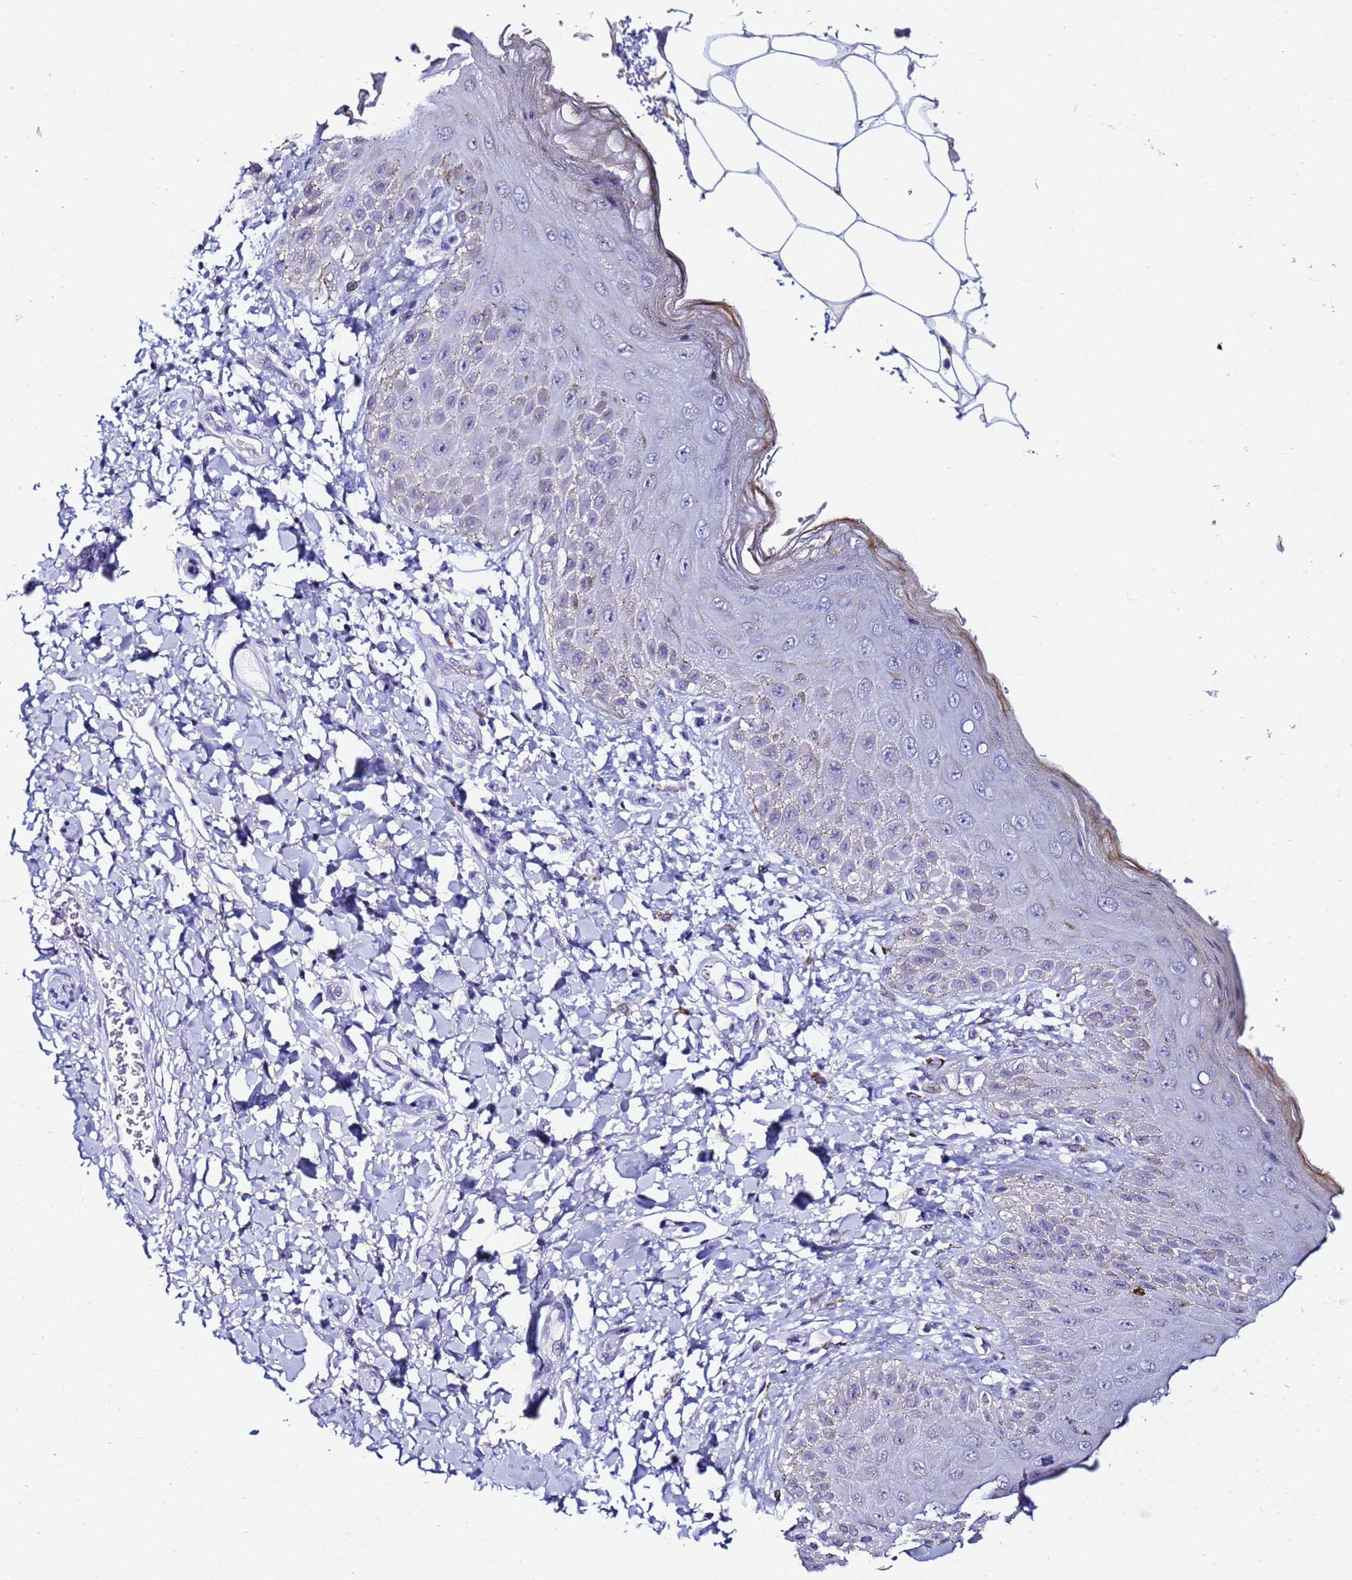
{"staining": {"intensity": "weak", "quantity": "<25%", "location": "nuclear"}, "tissue": "skin", "cell_type": "Epidermal cells", "image_type": "normal", "snomed": [{"axis": "morphology", "description": "Normal tissue, NOS"}, {"axis": "topography", "description": "Anal"}], "caption": "Photomicrograph shows no significant protein staining in epidermal cells of unremarkable skin.", "gene": "SNX20", "patient": {"sex": "male", "age": 44}}